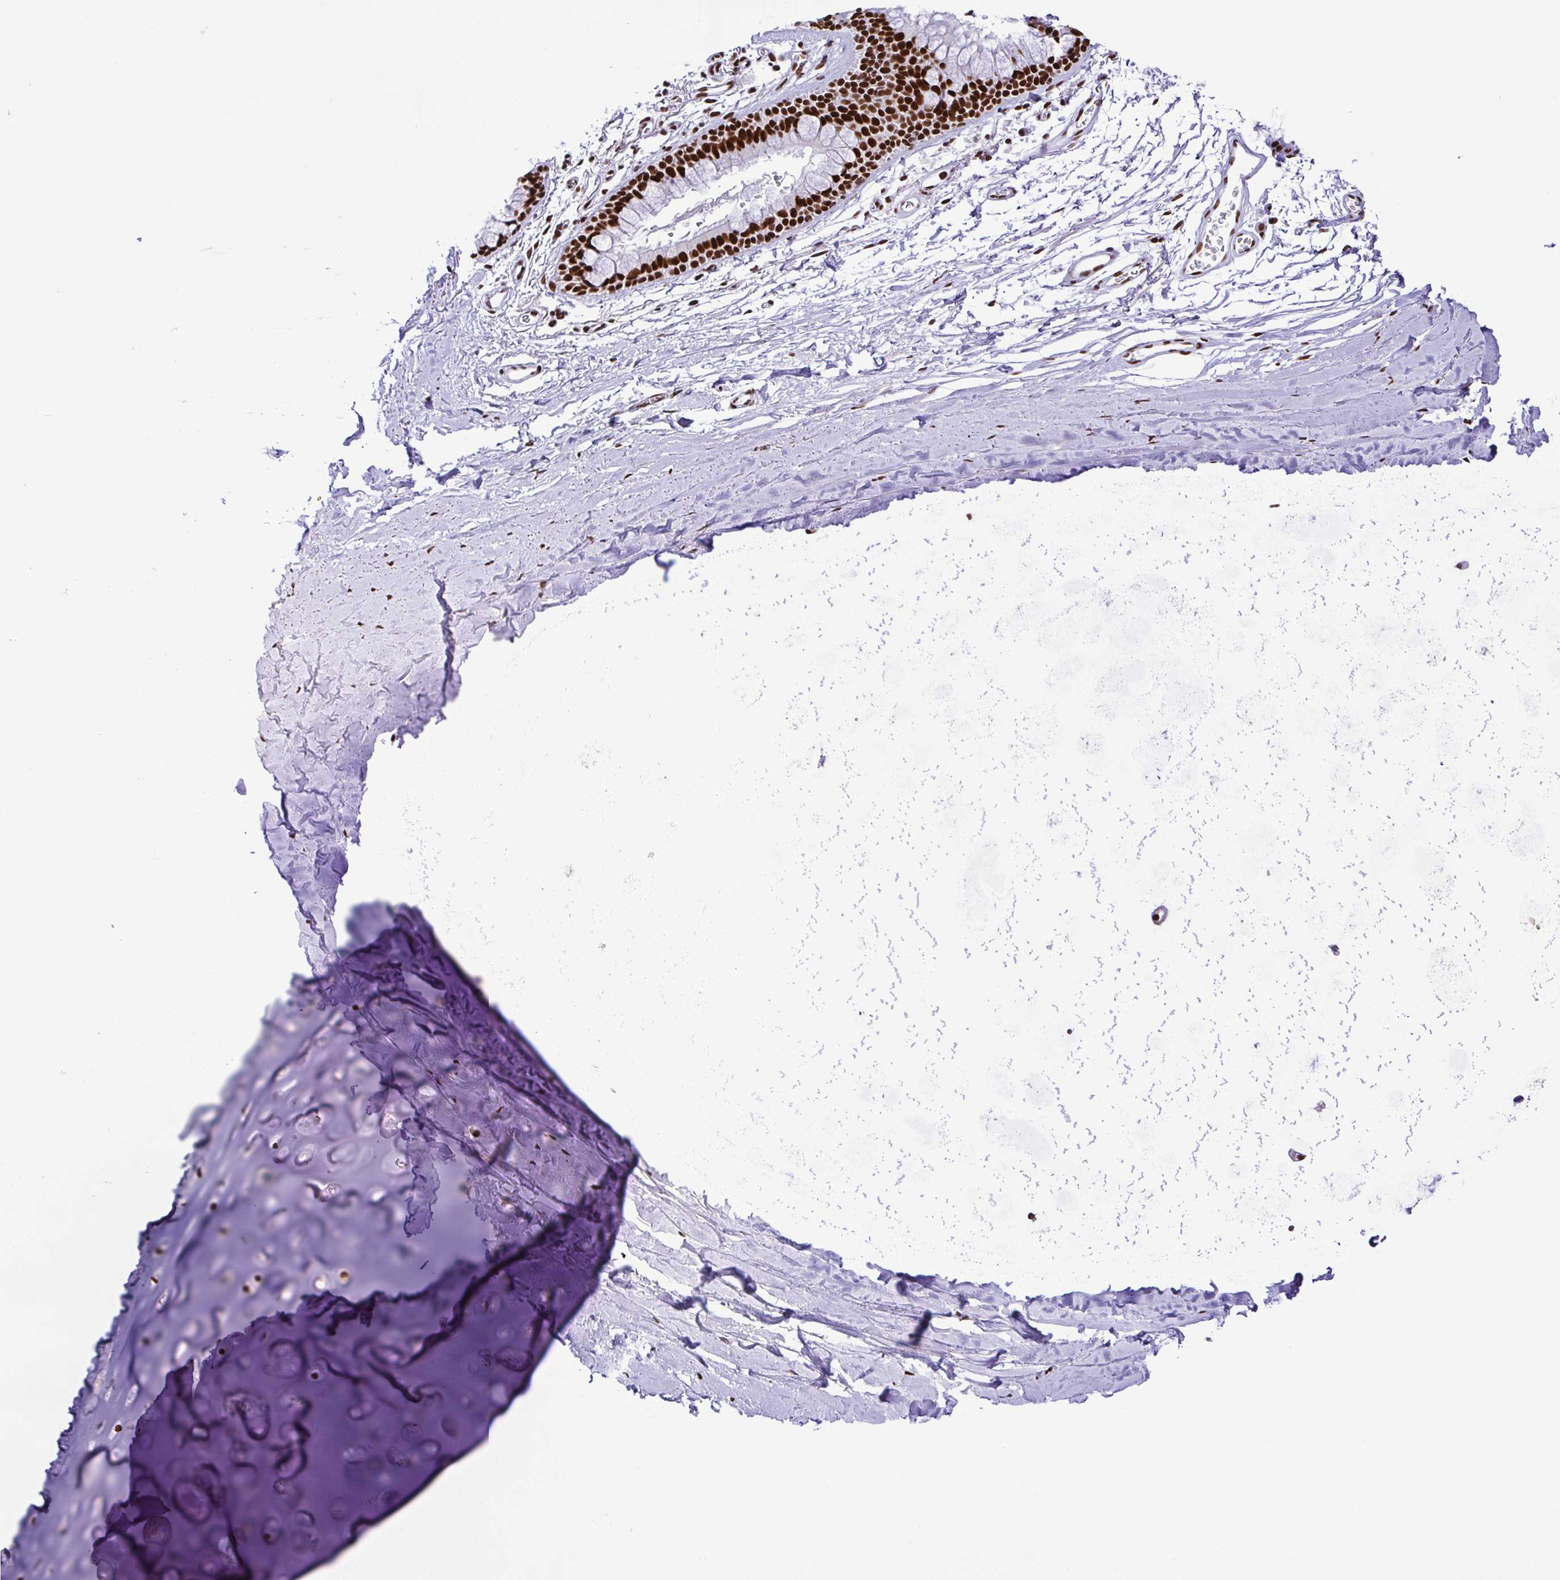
{"staining": {"intensity": "strong", "quantity": ">75%", "location": "nuclear"}, "tissue": "adipose tissue", "cell_type": "Adipocytes", "image_type": "normal", "snomed": [{"axis": "morphology", "description": "Normal tissue, NOS"}, {"axis": "topography", "description": "Cartilage tissue"}, {"axis": "topography", "description": "Bronchus"}], "caption": "Adipocytes demonstrate strong nuclear positivity in about >75% of cells in benign adipose tissue. The staining was performed using DAB (3,3'-diaminobenzidine), with brown indicating positive protein expression. Nuclei are stained blue with hematoxylin.", "gene": "TRIM28", "patient": {"sex": "female", "age": 79}}